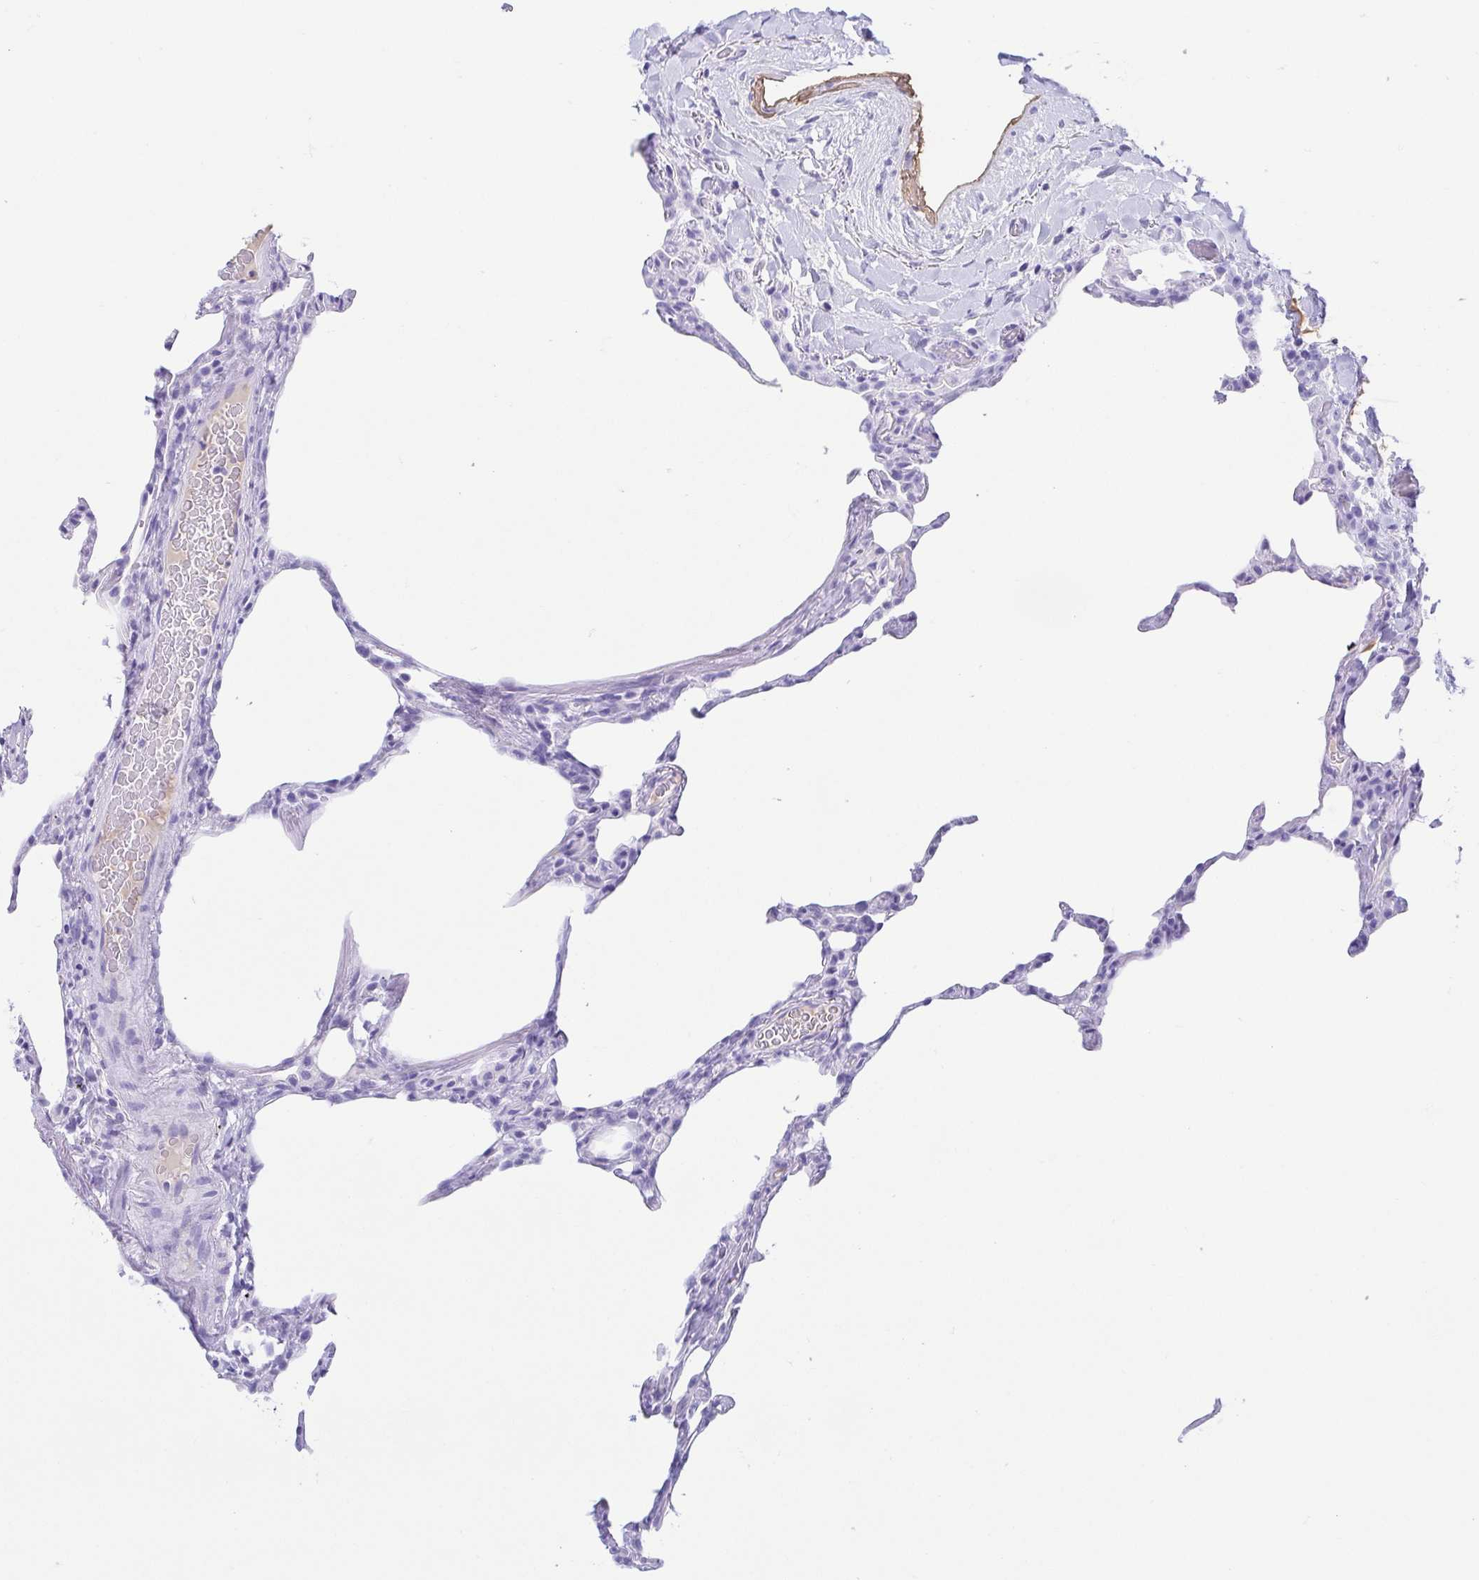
{"staining": {"intensity": "negative", "quantity": "none", "location": "none"}, "tissue": "lung", "cell_type": "Alveolar cells", "image_type": "normal", "snomed": [{"axis": "morphology", "description": "Normal tissue, NOS"}, {"axis": "topography", "description": "Lung"}], "caption": "A high-resolution micrograph shows immunohistochemistry (IHC) staining of benign lung, which displays no significant staining in alveolar cells.", "gene": "GKN1", "patient": {"sex": "female", "age": 57}}